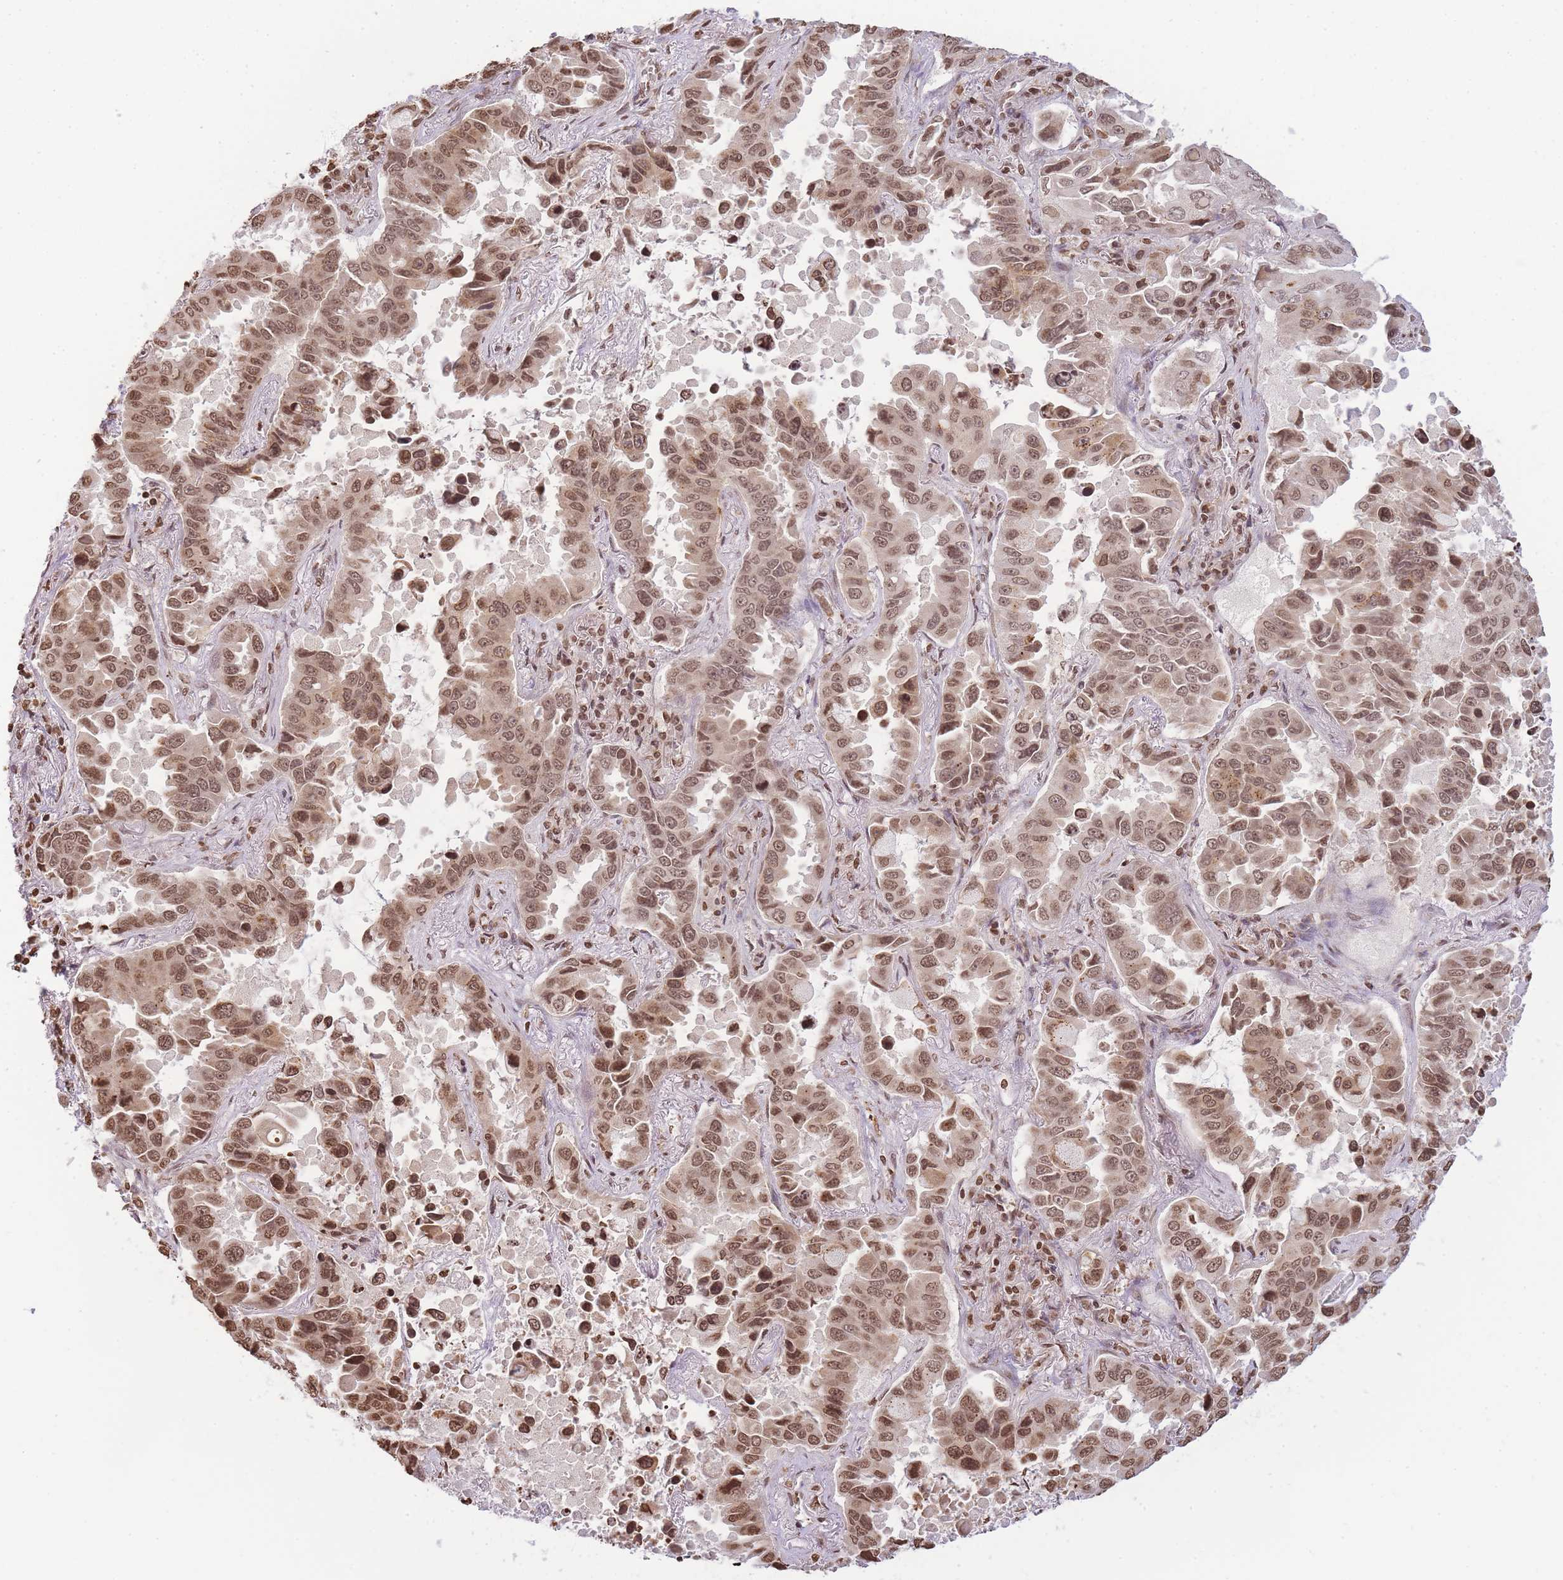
{"staining": {"intensity": "moderate", "quantity": ">75%", "location": "nuclear"}, "tissue": "lung cancer", "cell_type": "Tumor cells", "image_type": "cancer", "snomed": [{"axis": "morphology", "description": "Adenocarcinoma, NOS"}, {"axis": "topography", "description": "Lung"}], "caption": "This histopathology image reveals immunohistochemistry (IHC) staining of human lung cancer (adenocarcinoma), with medium moderate nuclear expression in approximately >75% of tumor cells.", "gene": "WWTR1", "patient": {"sex": "male", "age": 64}}